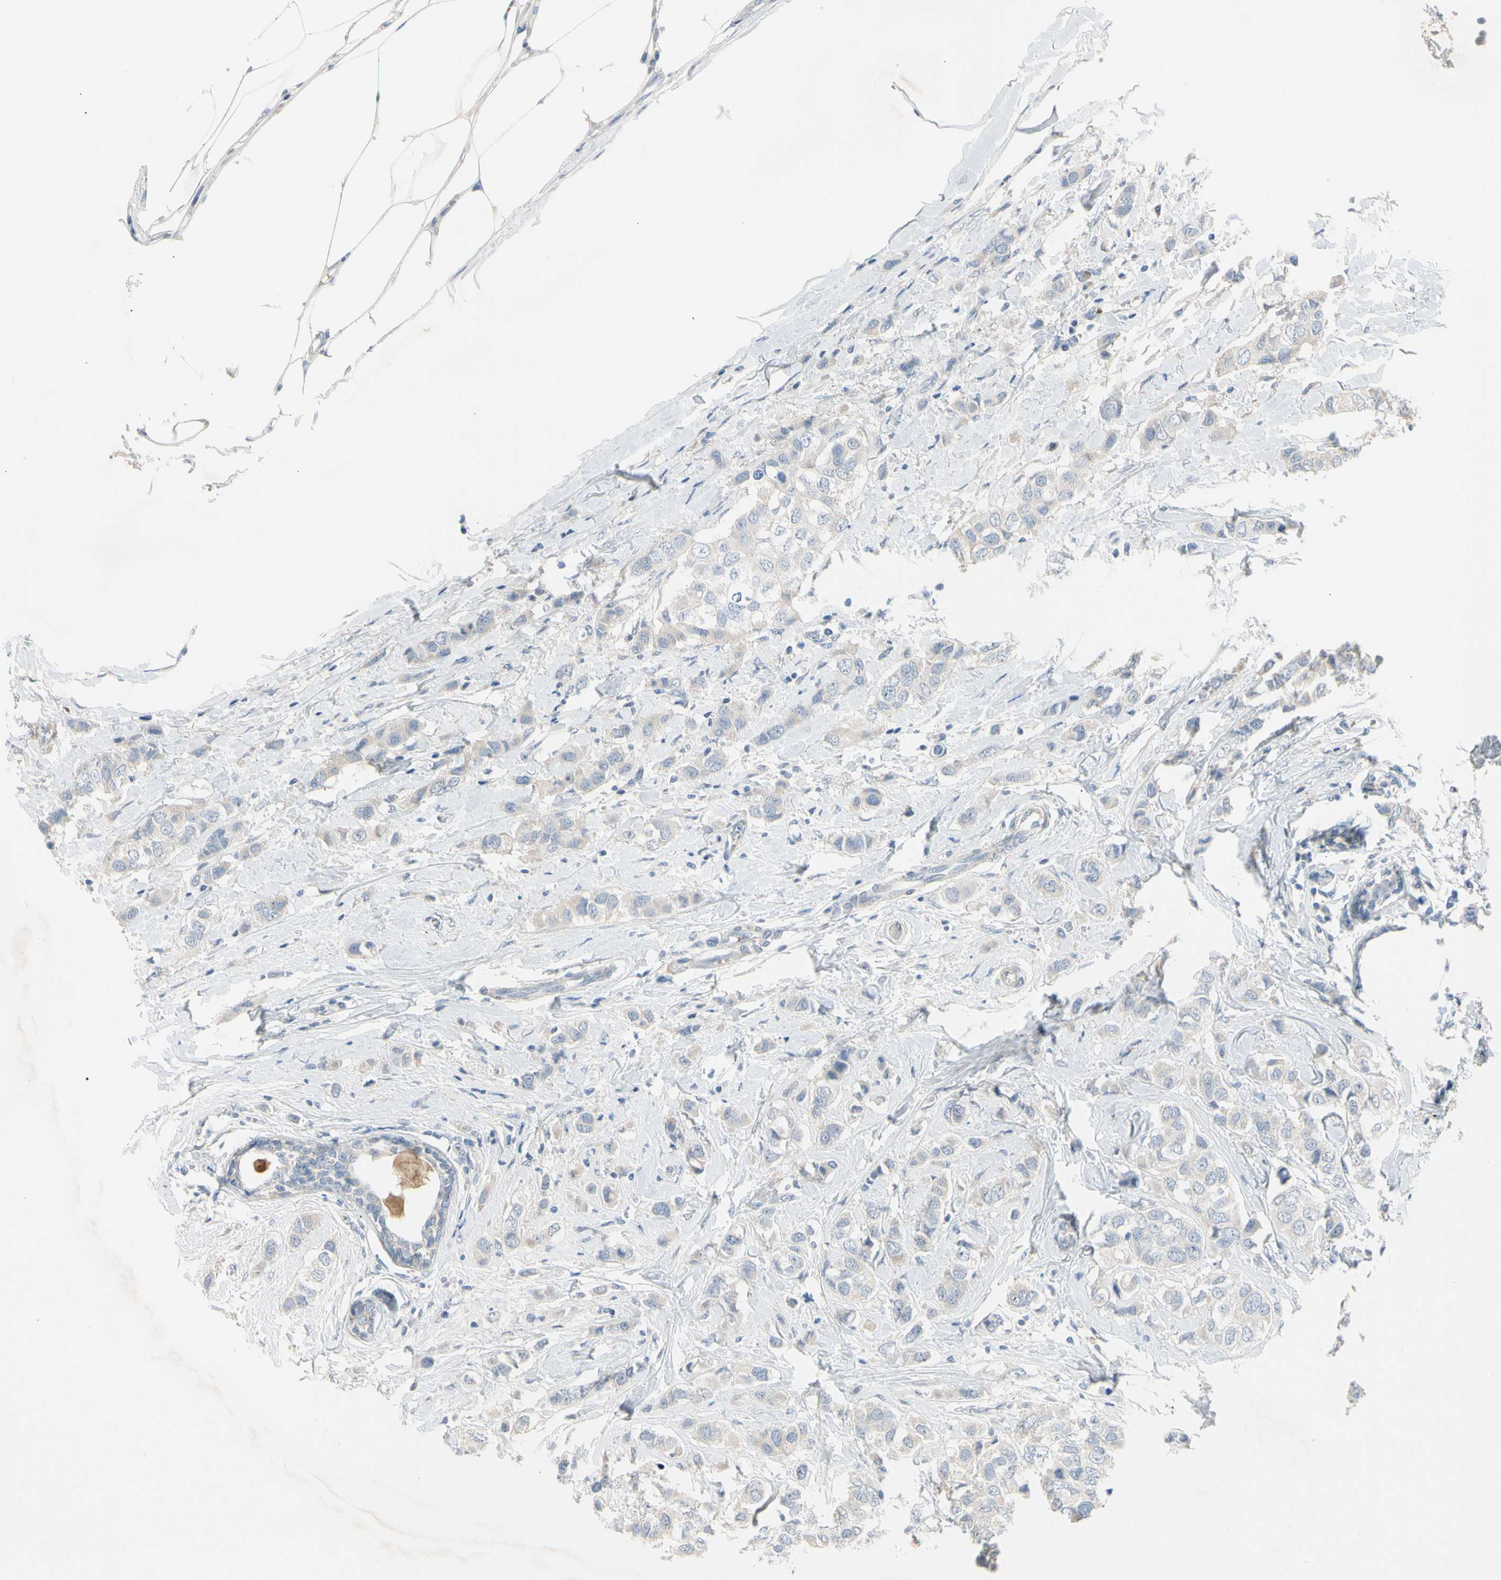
{"staining": {"intensity": "negative", "quantity": "none", "location": "none"}, "tissue": "breast cancer", "cell_type": "Tumor cells", "image_type": "cancer", "snomed": [{"axis": "morphology", "description": "Duct carcinoma"}, {"axis": "topography", "description": "Breast"}], "caption": "DAB immunohistochemical staining of human breast cancer demonstrates no significant positivity in tumor cells.", "gene": "MARK1", "patient": {"sex": "female", "age": 50}}